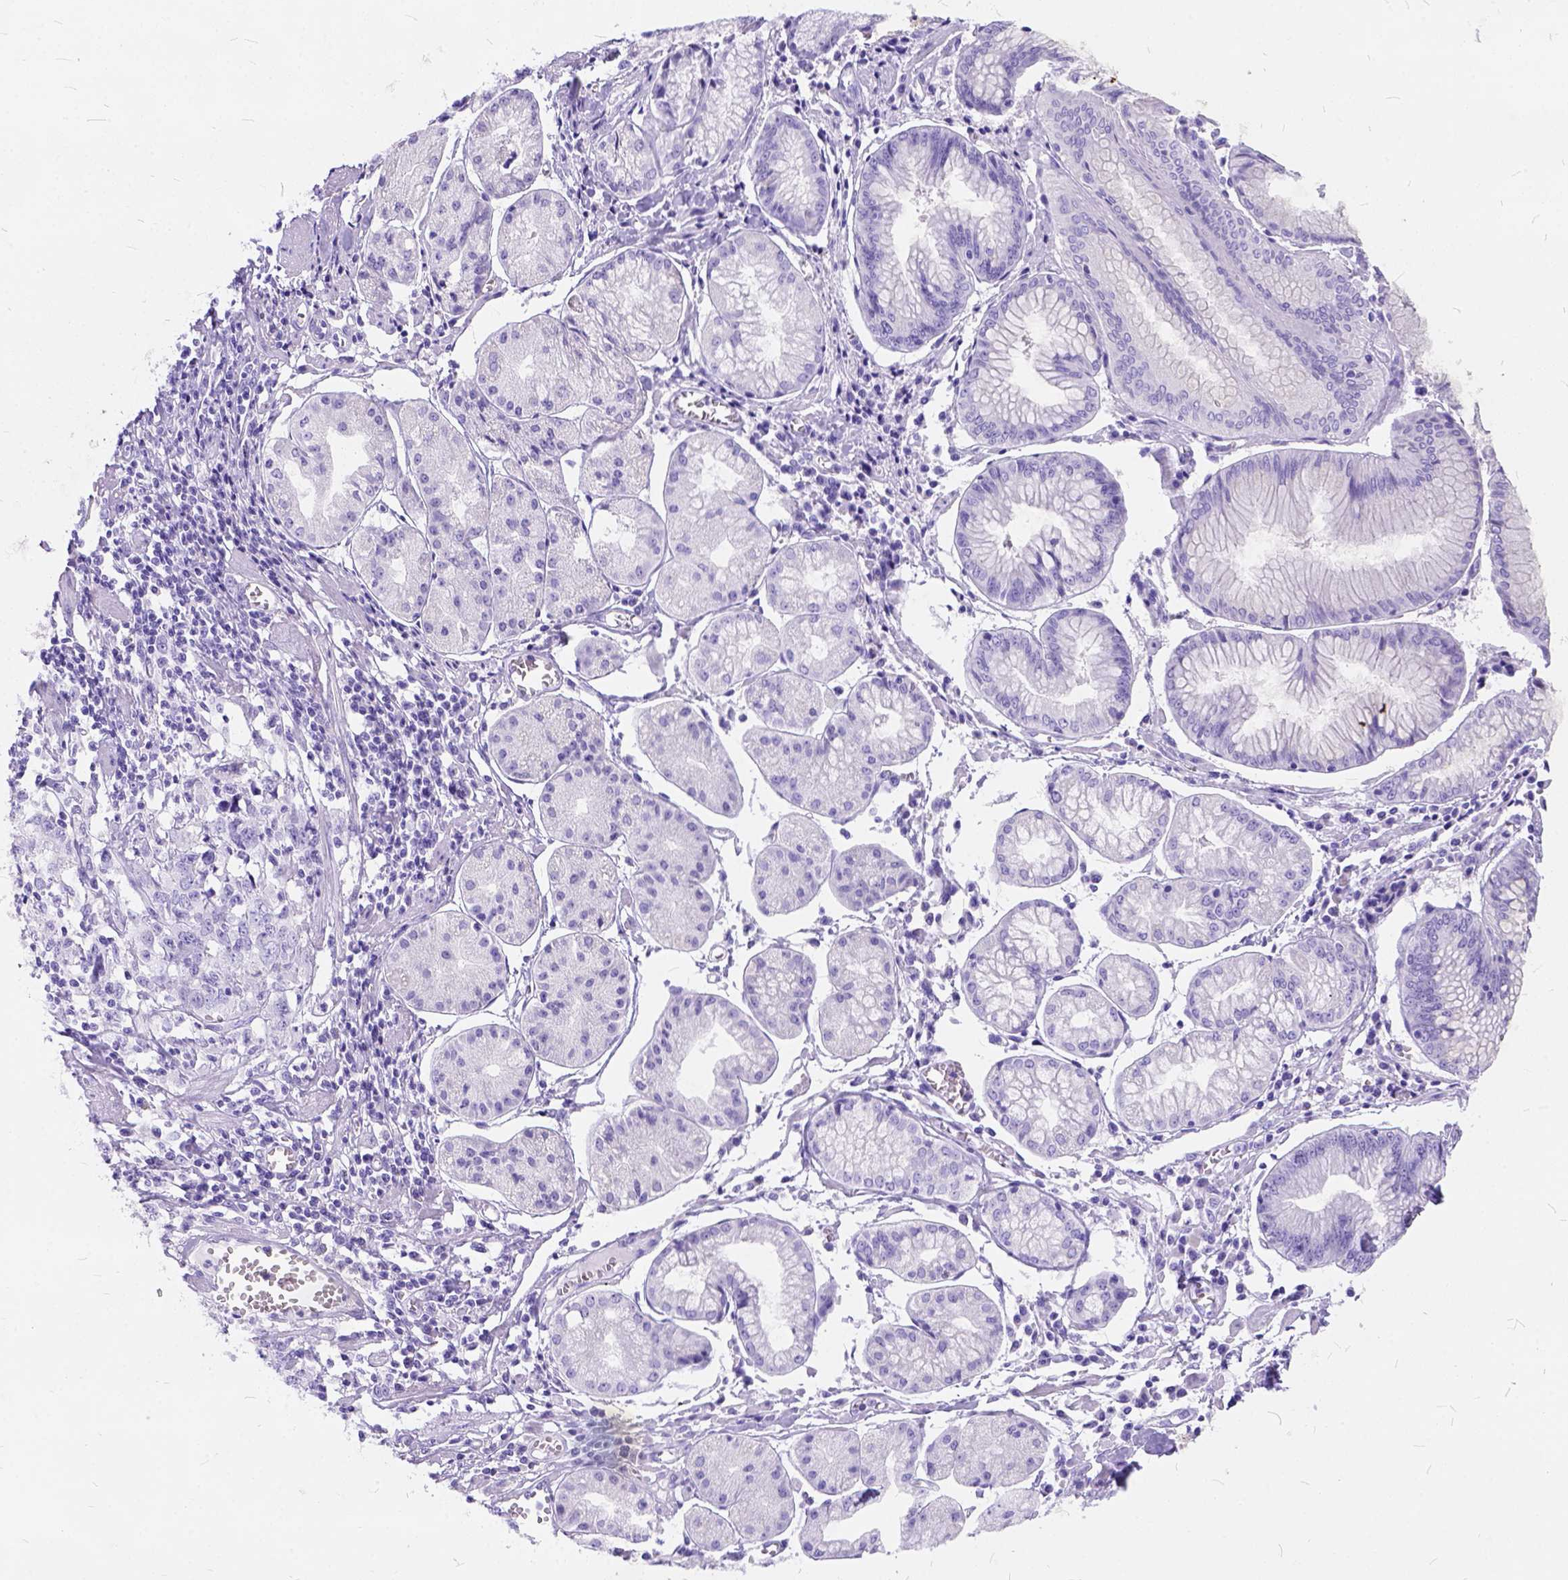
{"staining": {"intensity": "negative", "quantity": "none", "location": "none"}, "tissue": "stomach cancer", "cell_type": "Tumor cells", "image_type": "cancer", "snomed": [{"axis": "morphology", "description": "Adenocarcinoma, NOS"}, {"axis": "topography", "description": "Stomach, upper"}], "caption": "Immunohistochemical staining of human stomach adenocarcinoma reveals no significant expression in tumor cells.", "gene": "C1QTNF3", "patient": {"sex": "male", "age": 81}}